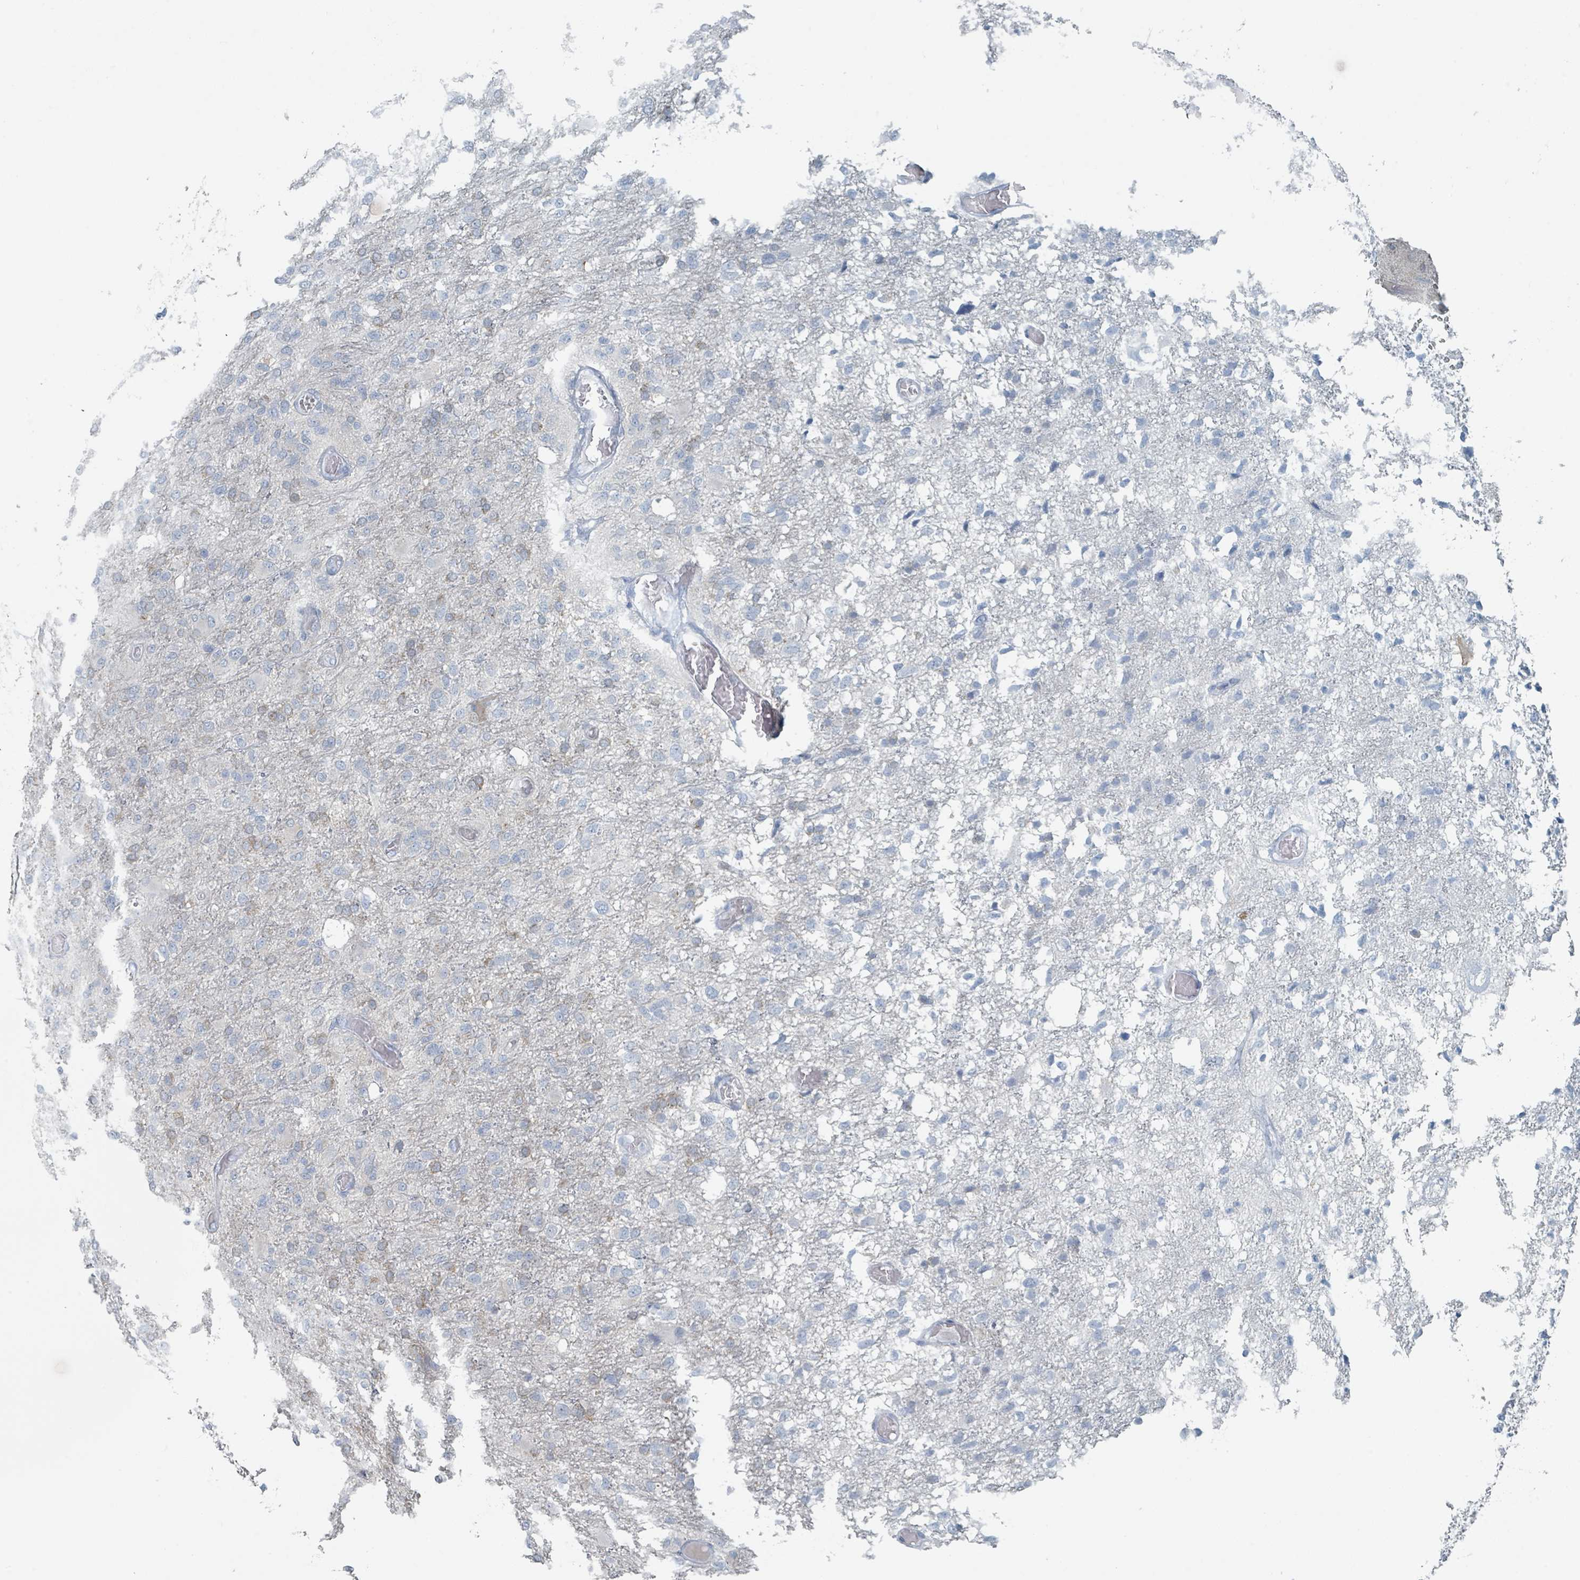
{"staining": {"intensity": "negative", "quantity": "none", "location": "none"}, "tissue": "glioma", "cell_type": "Tumor cells", "image_type": "cancer", "snomed": [{"axis": "morphology", "description": "Glioma, malignant, High grade"}, {"axis": "topography", "description": "Brain"}], "caption": "This micrograph is of malignant glioma (high-grade) stained with IHC to label a protein in brown with the nuclei are counter-stained blue. There is no staining in tumor cells.", "gene": "GAMT", "patient": {"sex": "female", "age": 74}}